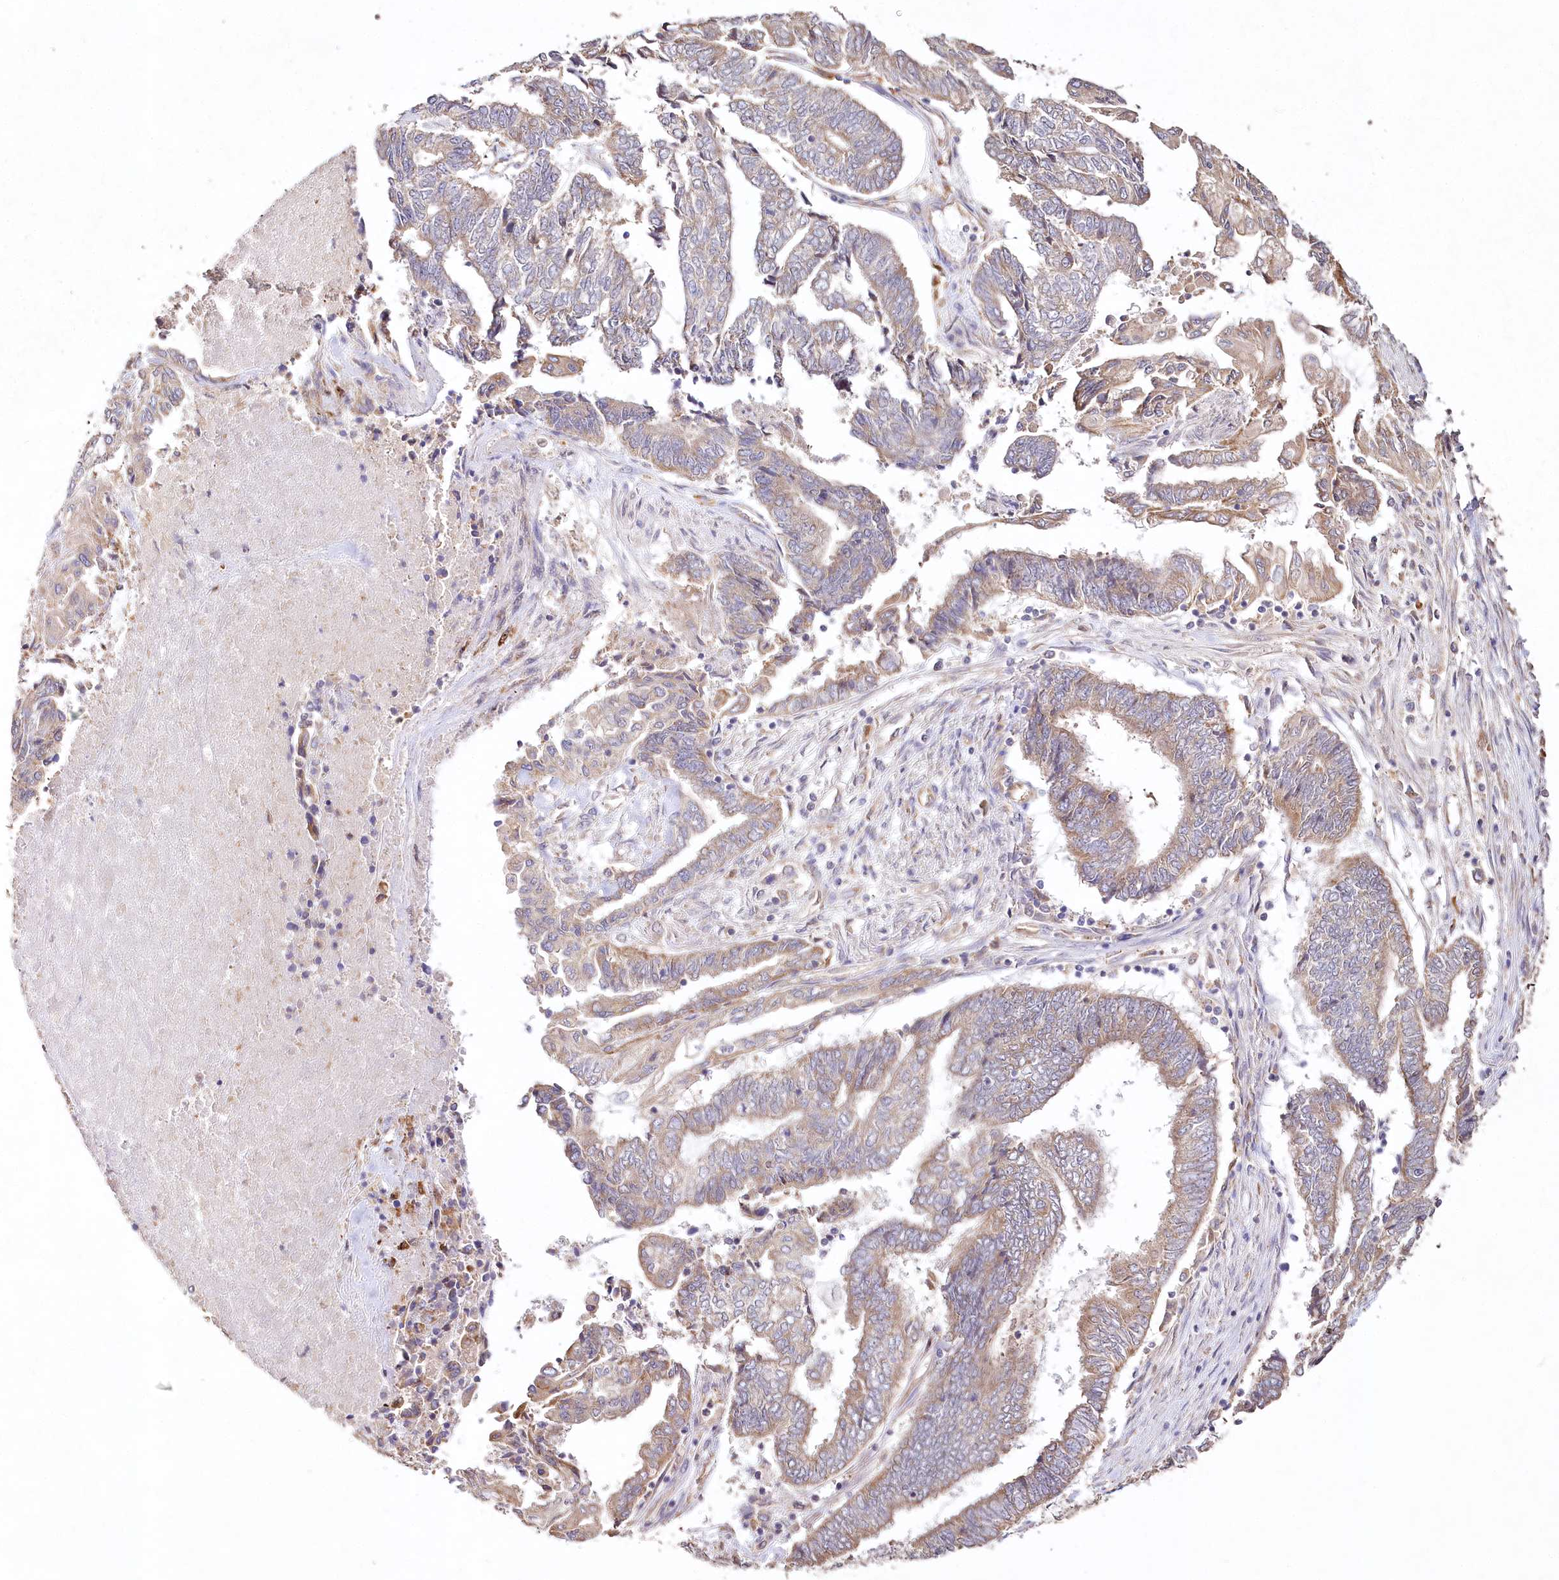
{"staining": {"intensity": "weak", "quantity": ">75%", "location": "cytoplasmic/membranous"}, "tissue": "endometrial cancer", "cell_type": "Tumor cells", "image_type": "cancer", "snomed": [{"axis": "morphology", "description": "Adenocarcinoma, NOS"}, {"axis": "topography", "description": "Uterus"}, {"axis": "topography", "description": "Endometrium"}], "caption": "About >75% of tumor cells in human endometrial cancer (adenocarcinoma) show weak cytoplasmic/membranous protein staining as visualized by brown immunohistochemical staining.", "gene": "DMXL1", "patient": {"sex": "female", "age": 70}}